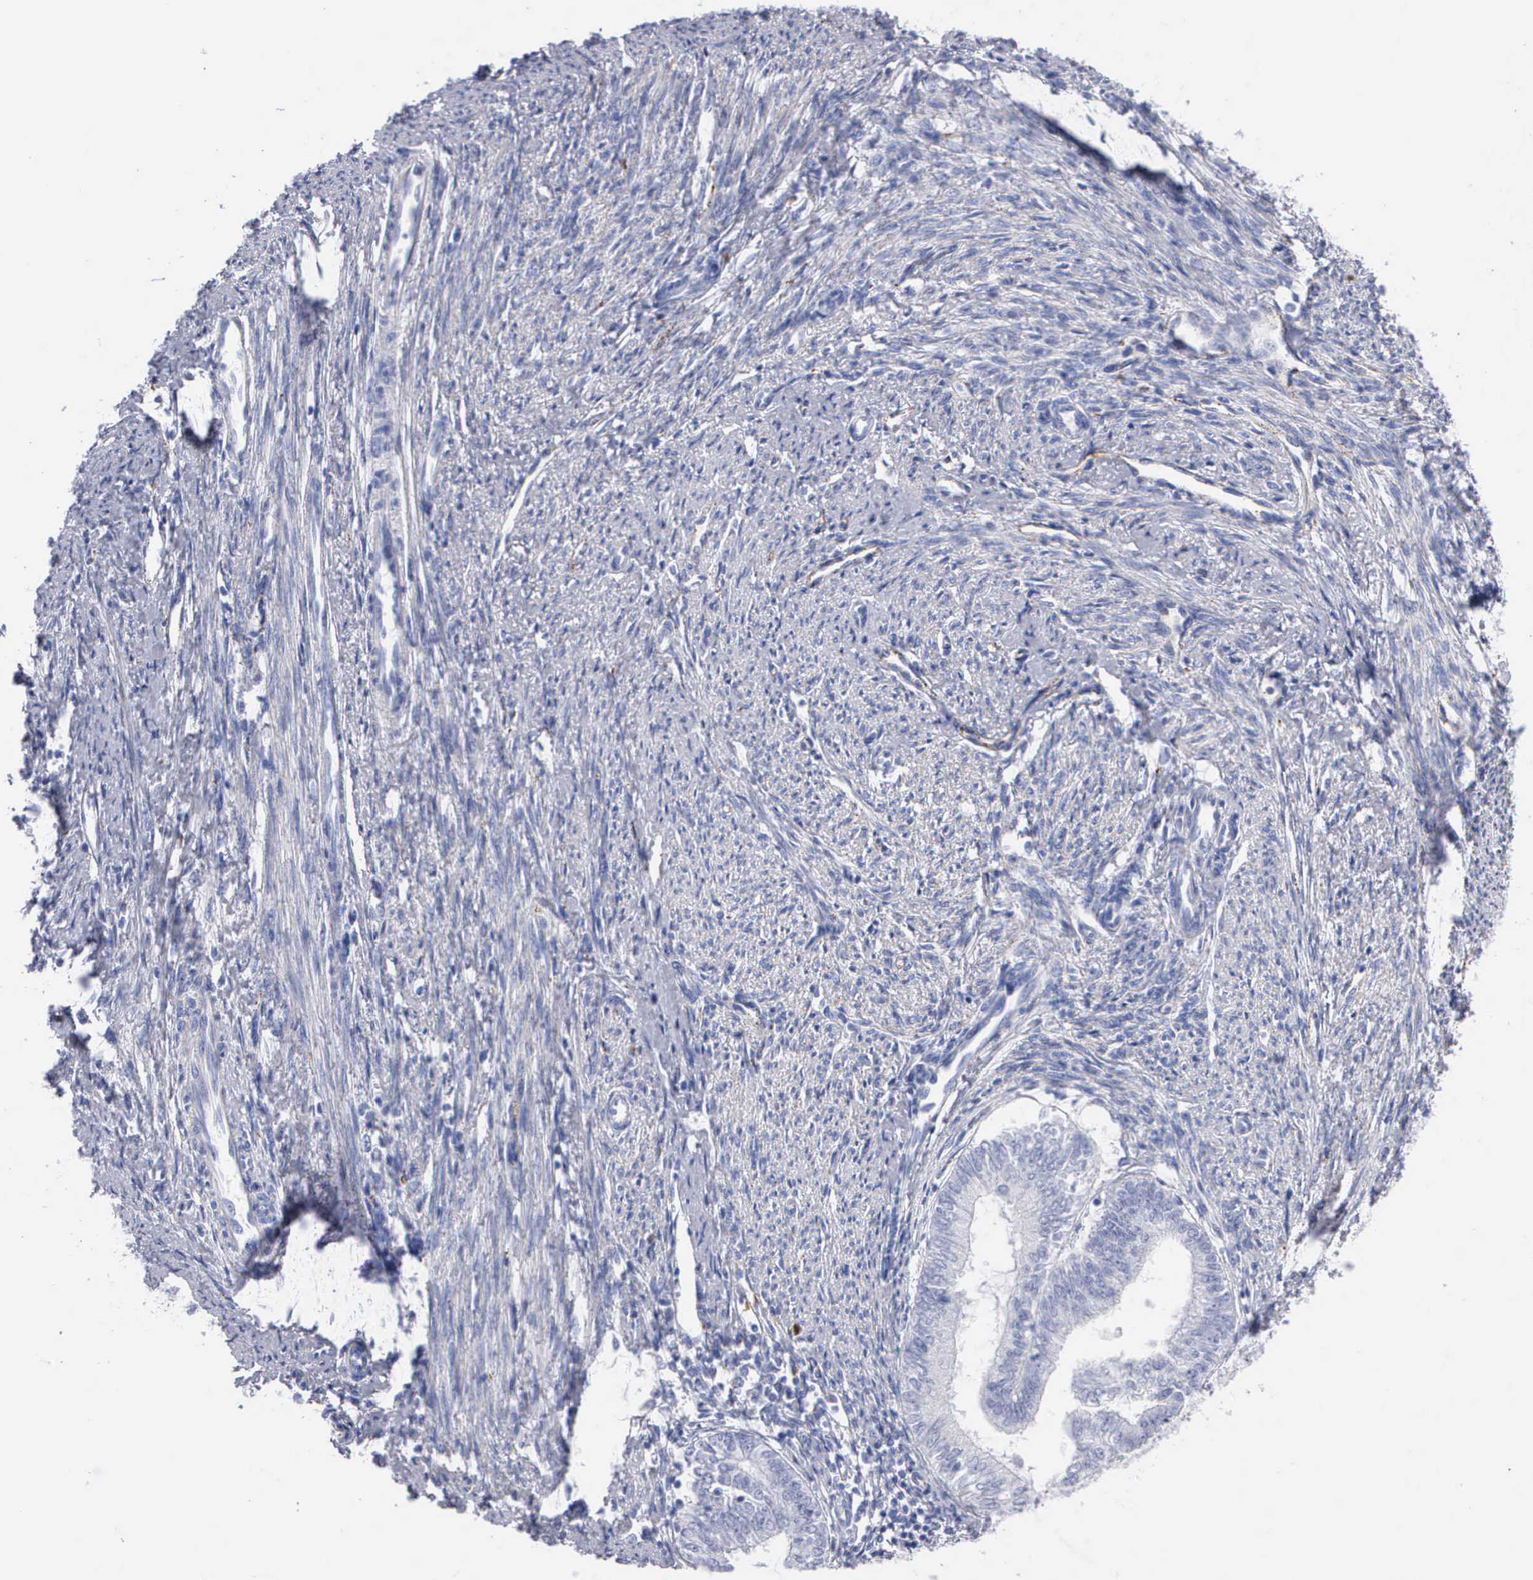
{"staining": {"intensity": "negative", "quantity": "none", "location": "none"}, "tissue": "endometrial cancer", "cell_type": "Tumor cells", "image_type": "cancer", "snomed": [{"axis": "morphology", "description": "Adenocarcinoma, NOS"}, {"axis": "topography", "description": "Endometrium"}], "caption": "Immunohistochemistry (IHC) of human adenocarcinoma (endometrial) demonstrates no positivity in tumor cells. (DAB immunohistochemistry (IHC), high magnification).", "gene": "CTSL", "patient": {"sex": "female", "age": 66}}